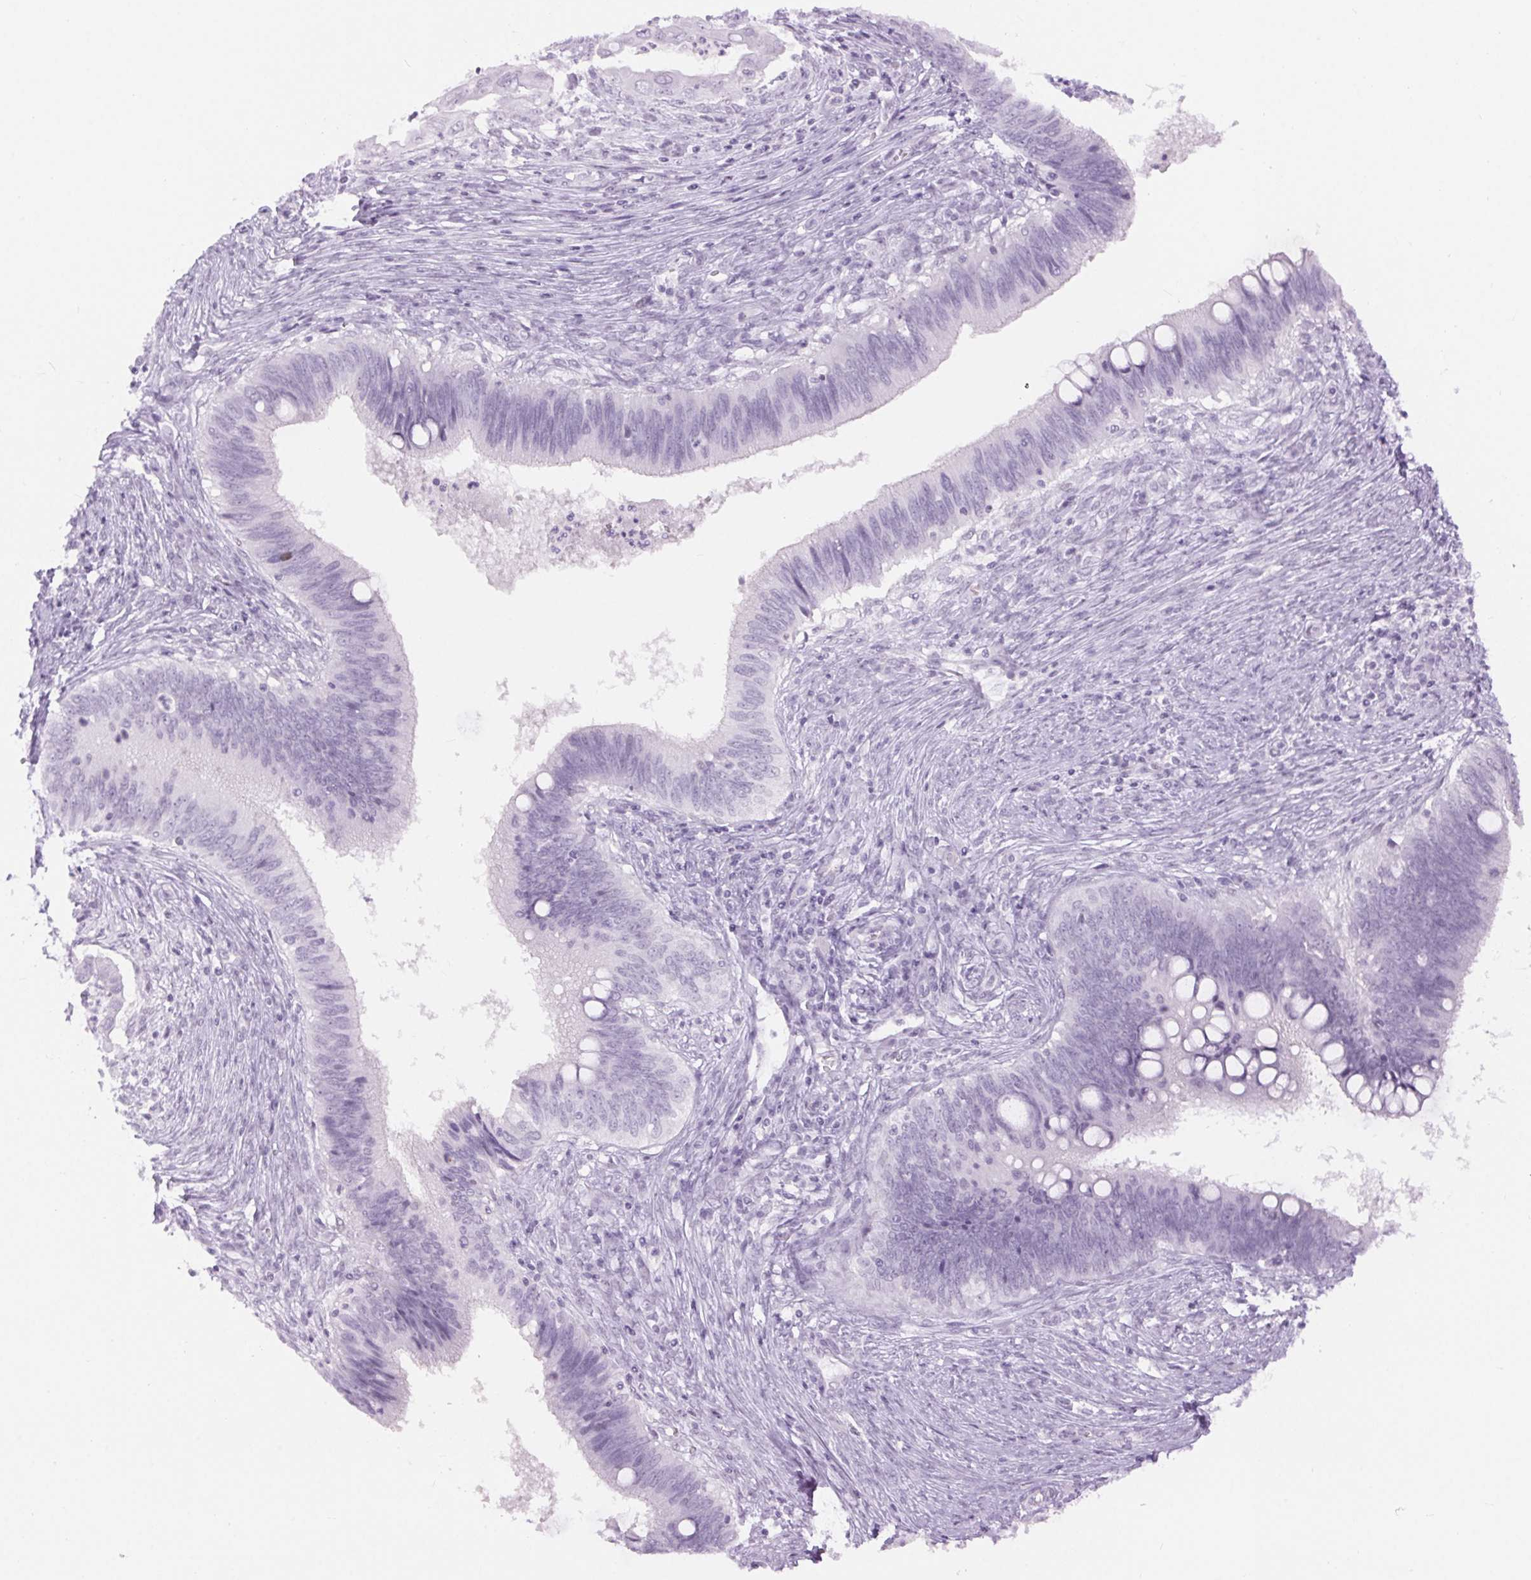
{"staining": {"intensity": "negative", "quantity": "none", "location": "none"}, "tissue": "cervical cancer", "cell_type": "Tumor cells", "image_type": "cancer", "snomed": [{"axis": "morphology", "description": "Adenocarcinoma, NOS"}, {"axis": "topography", "description": "Cervix"}], "caption": "This photomicrograph is of cervical cancer stained with IHC to label a protein in brown with the nuclei are counter-stained blue. There is no positivity in tumor cells.", "gene": "BEND2", "patient": {"sex": "female", "age": 42}}